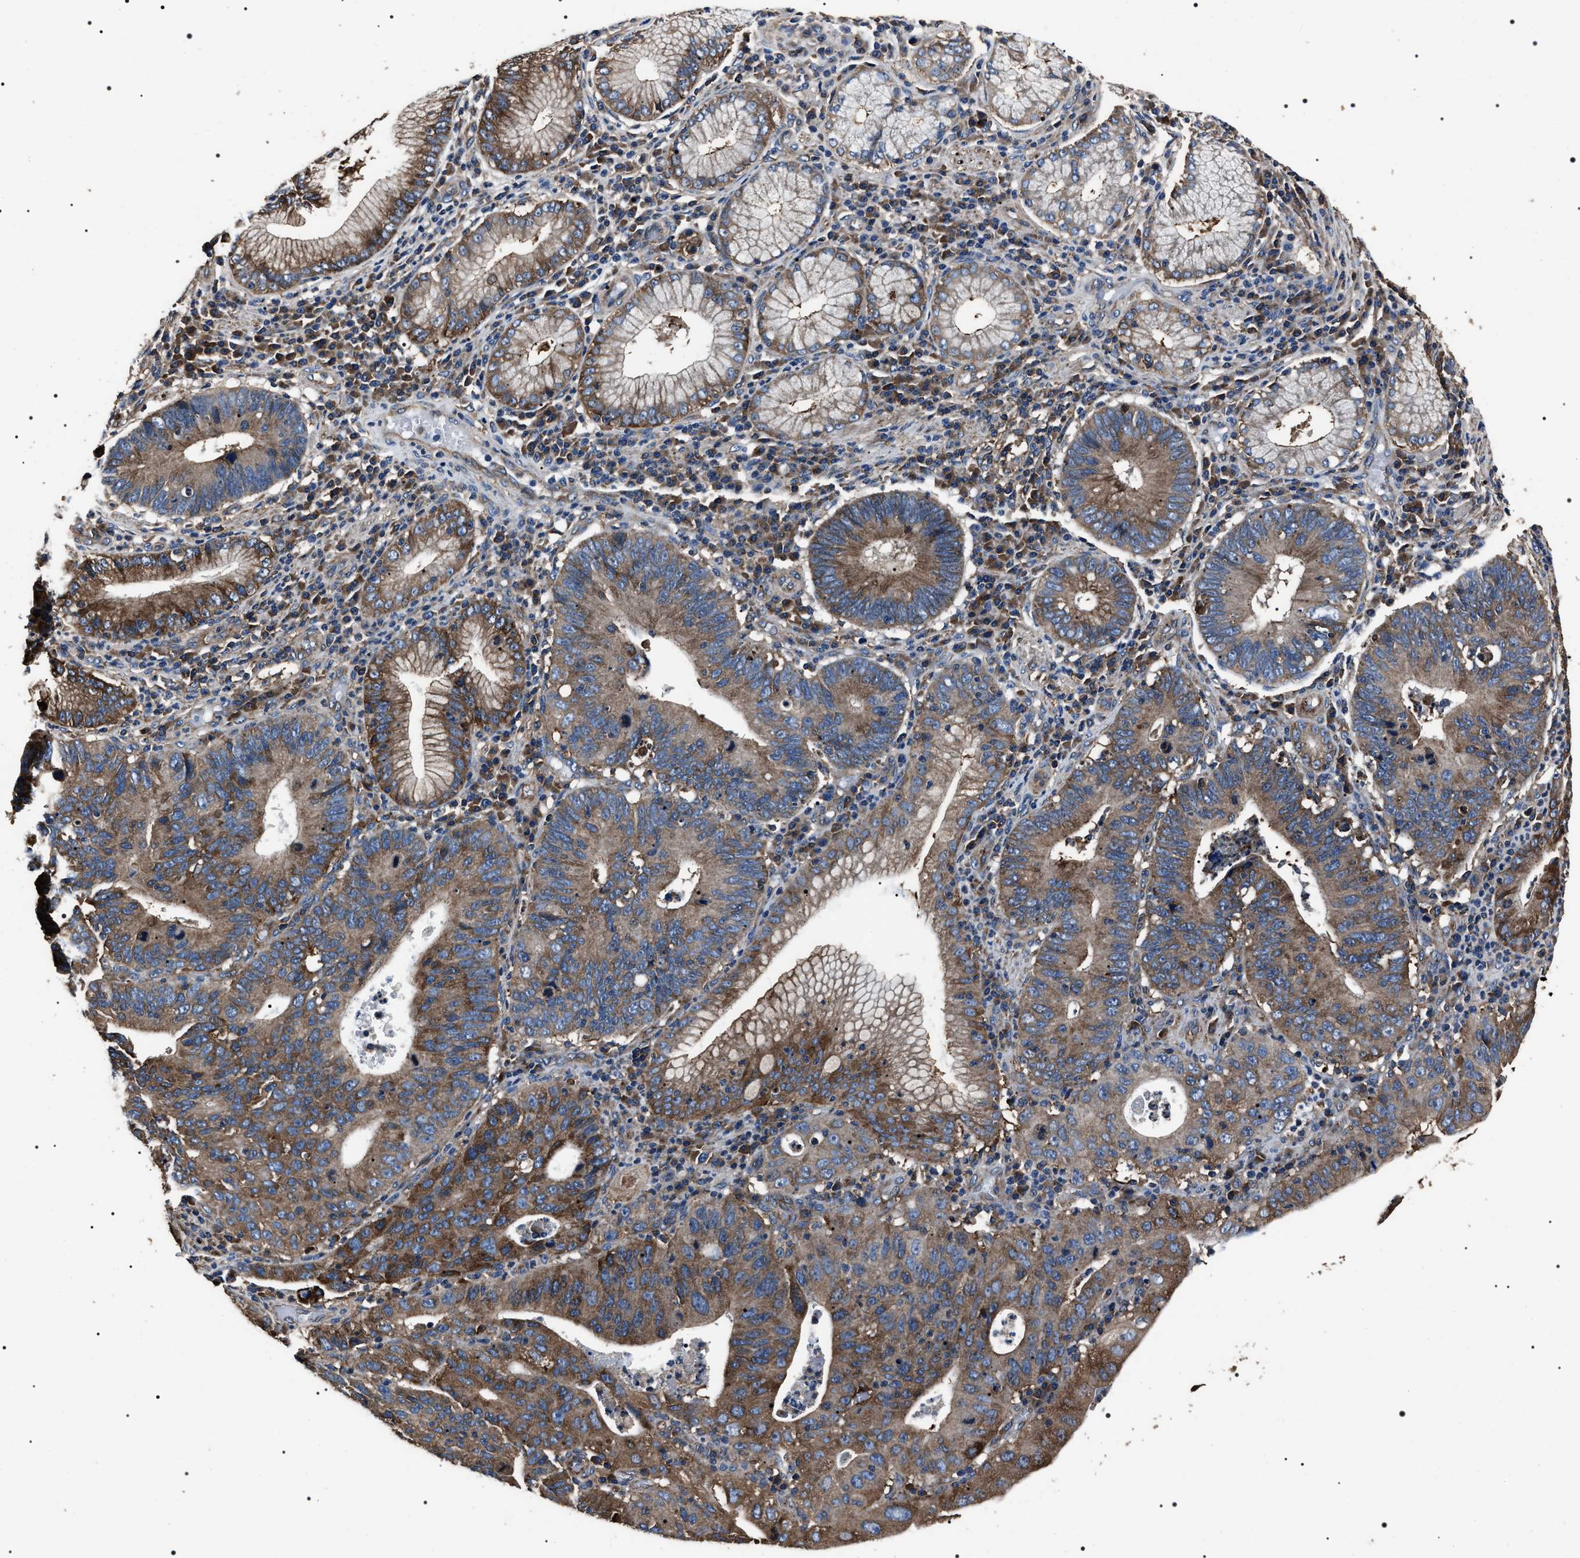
{"staining": {"intensity": "moderate", "quantity": ">75%", "location": "cytoplasmic/membranous"}, "tissue": "stomach cancer", "cell_type": "Tumor cells", "image_type": "cancer", "snomed": [{"axis": "morphology", "description": "Adenocarcinoma, NOS"}, {"axis": "topography", "description": "Stomach"}], "caption": "DAB (3,3'-diaminobenzidine) immunohistochemical staining of stomach cancer (adenocarcinoma) displays moderate cytoplasmic/membranous protein staining in approximately >75% of tumor cells. (brown staining indicates protein expression, while blue staining denotes nuclei).", "gene": "HSCB", "patient": {"sex": "male", "age": 59}}